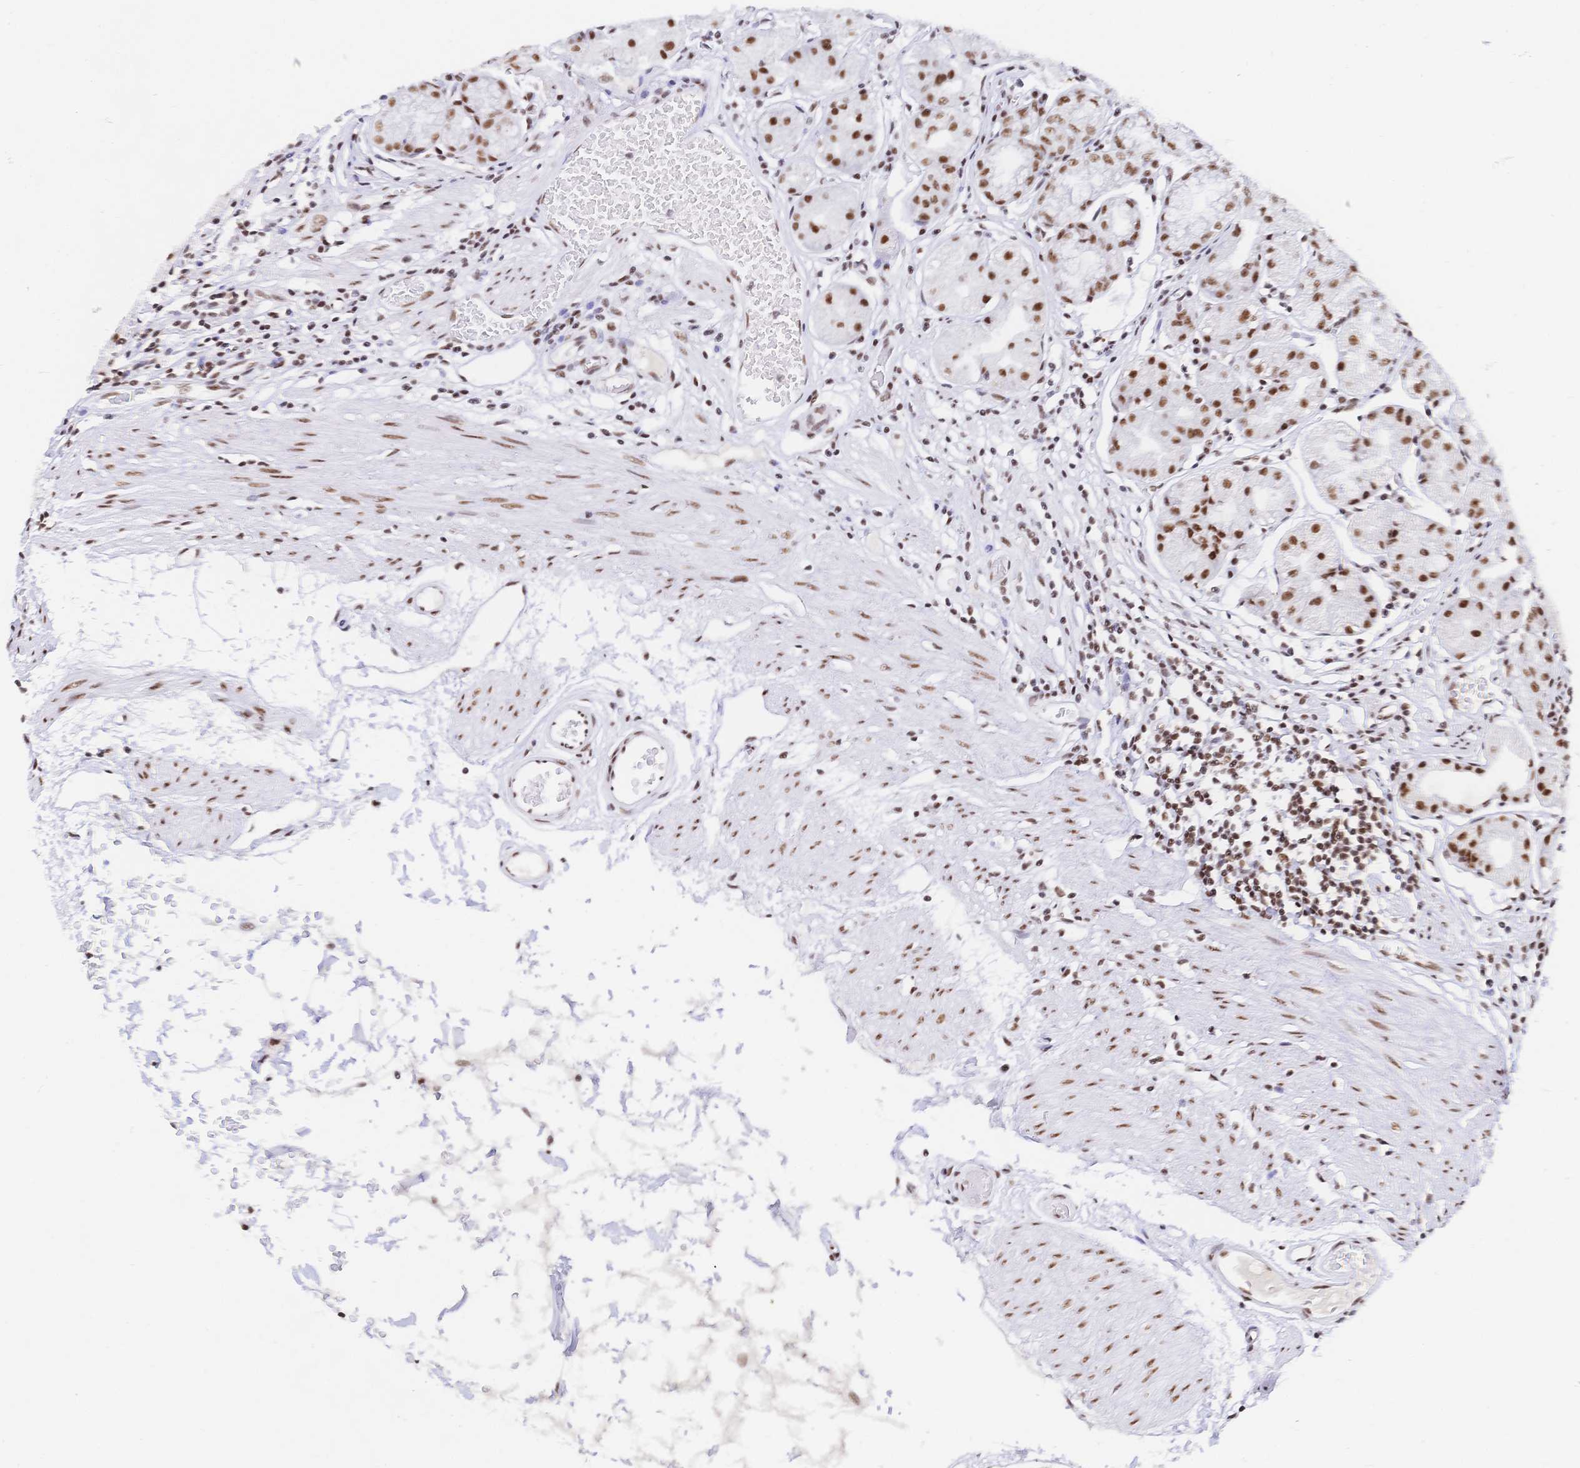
{"staining": {"intensity": "moderate", "quantity": ">75%", "location": "nuclear"}, "tissue": "stomach", "cell_type": "Glandular cells", "image_type": "normal", "snomed": [{"axis": "morphology", "description": "Normal tissue, NOS"}, {"axis": "topography", "description": "Stomach"}], "caption": "Immunohistochemistry (IHC) (DAB (3,3'-diaminobenzidine)) staining of unremarkable stomach demonstrates moderate nuclear protein expression in about >75% of glandular cells.", "gene": "SRSF1", "patient": {"sex": "male", "age": 55}}